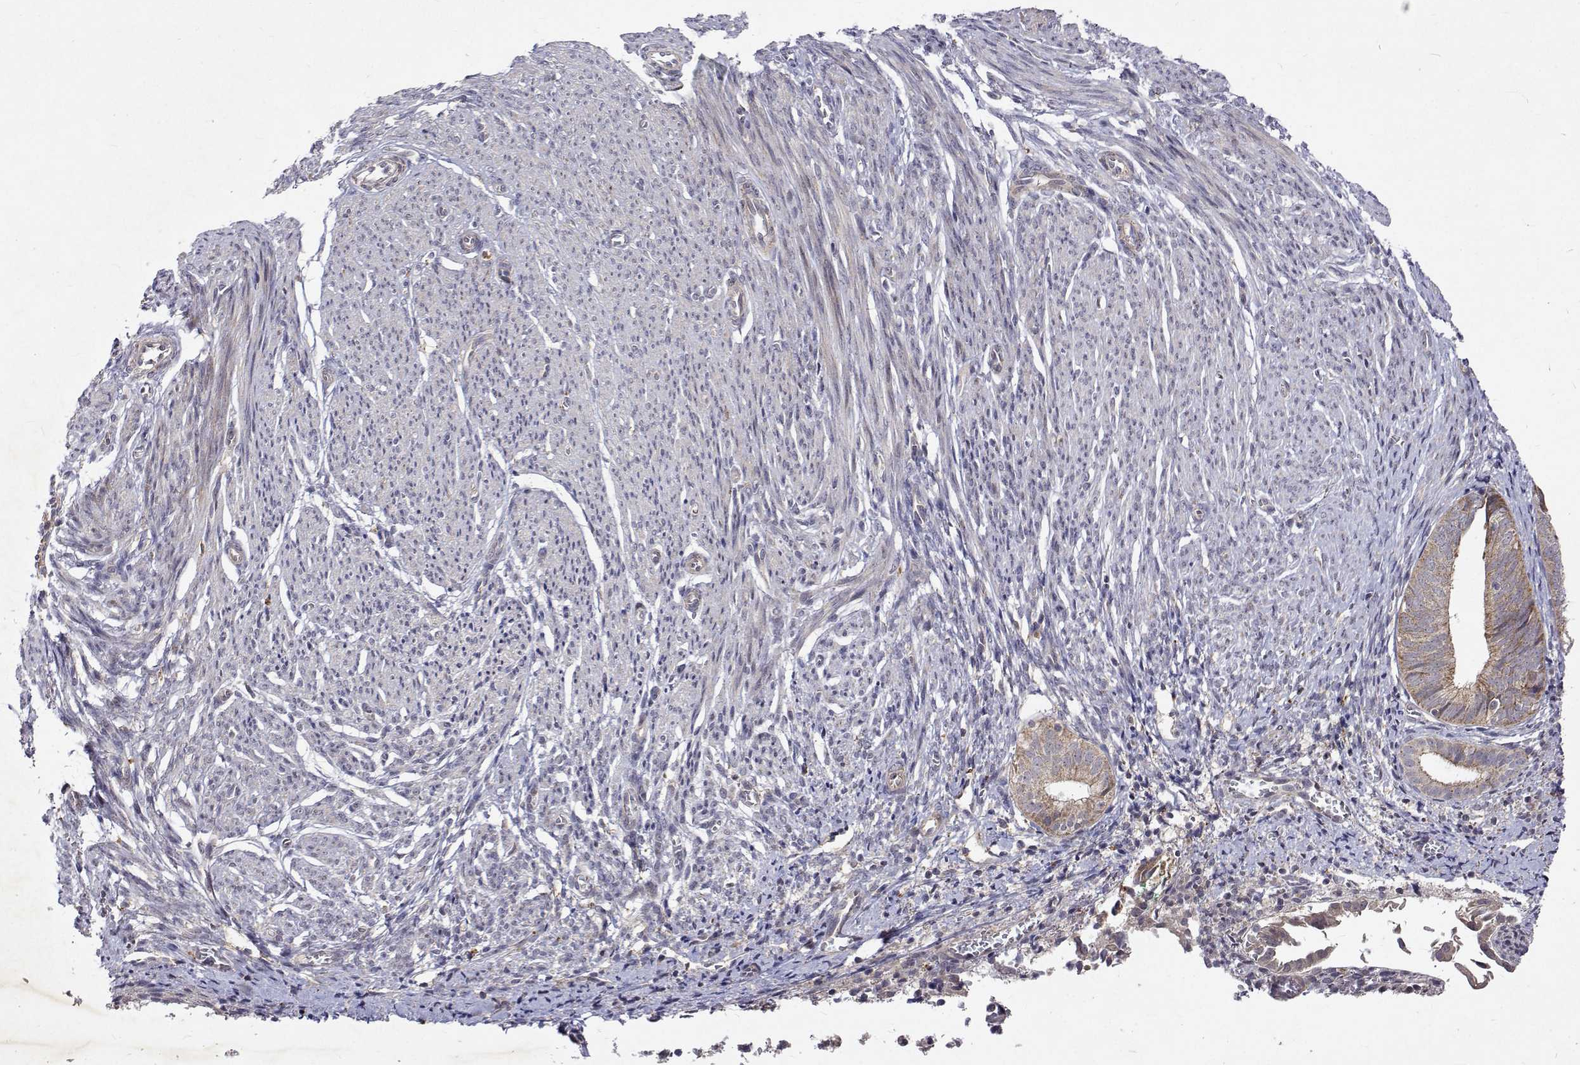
{"staining": {"intensity": "negative", "quantity": "none", "location": "none"}, "tissue": "endometrium", "cell_type": "Cells in endometrial stroma", "image_type": "normal", "snomed": [{"axis": "morphology", "description": "Normal tissue, NOS"}, {"axis": "topography", "description": "Endometrium"}], "caption": "A micrograph of endometrium stained for a protein shows no brown staining in cells in endometrial stroma. (DAB (3,3'-diaminobenzidine) IHC, high magnification).", "gene": "ALKBH8", "patient": {"sex": "female", "age": 50}}